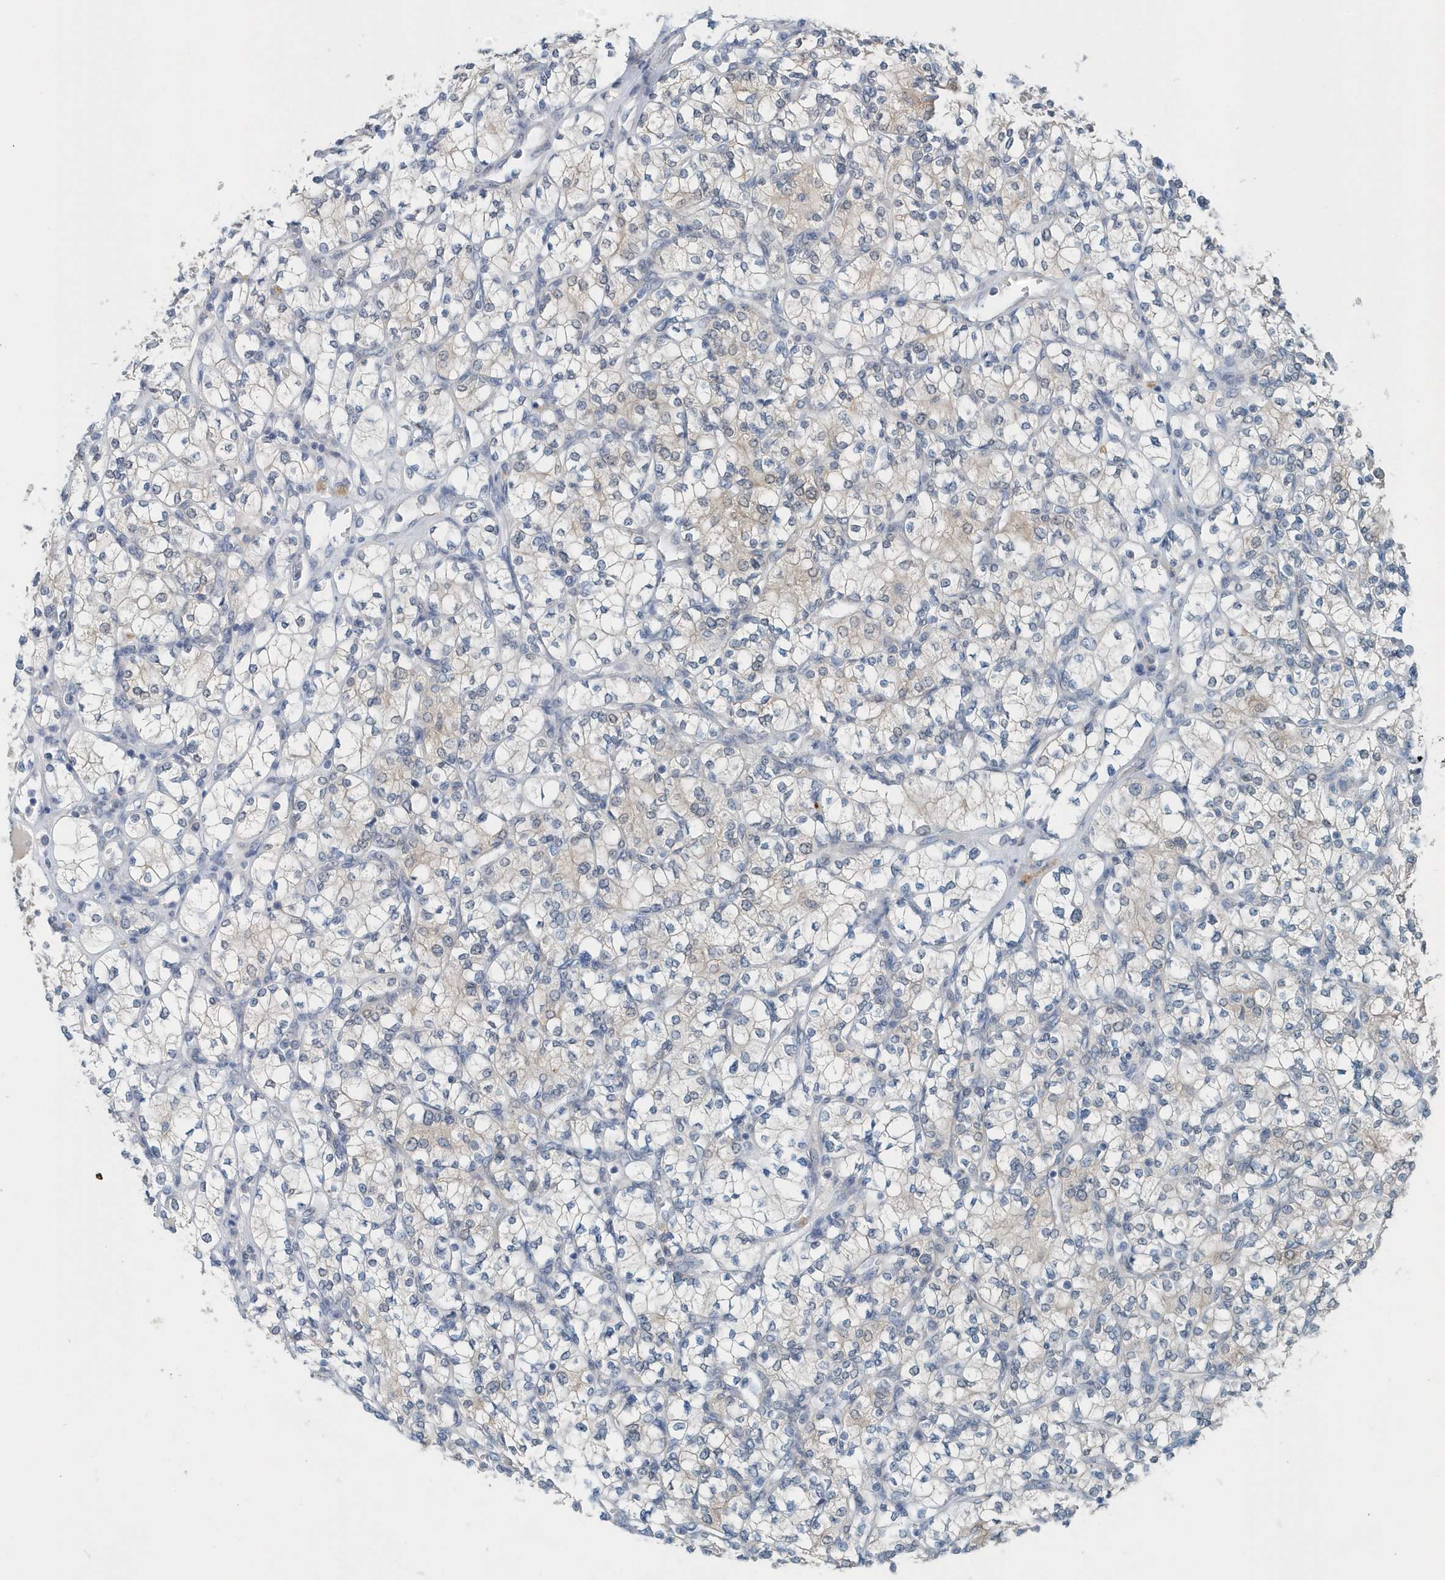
{"staining": {"intensity": "weak", "quantity": "<25%", "location": "cytoplasmic/membranous"}, "tissue": "renal cancer", "cell_type": "Tumor cells", "image_type": "cancer", "snomed": [{"axis": "morphology", "description": "Adenocarcinoma, NOS"}, {"axis": "topography", "description": "Kidney"}], "caption": "Tumor cells are negative for protein expression in human renal adenocarcinoma. Brightfield microscopy of immunohistochemistry stained with DAB (3,3'-diaminobenzidine) (brown) and hematoxylin (blue), captured at high magnification.", "gene": "PFN2", "patient": {"sex": "male", "age": 77}}